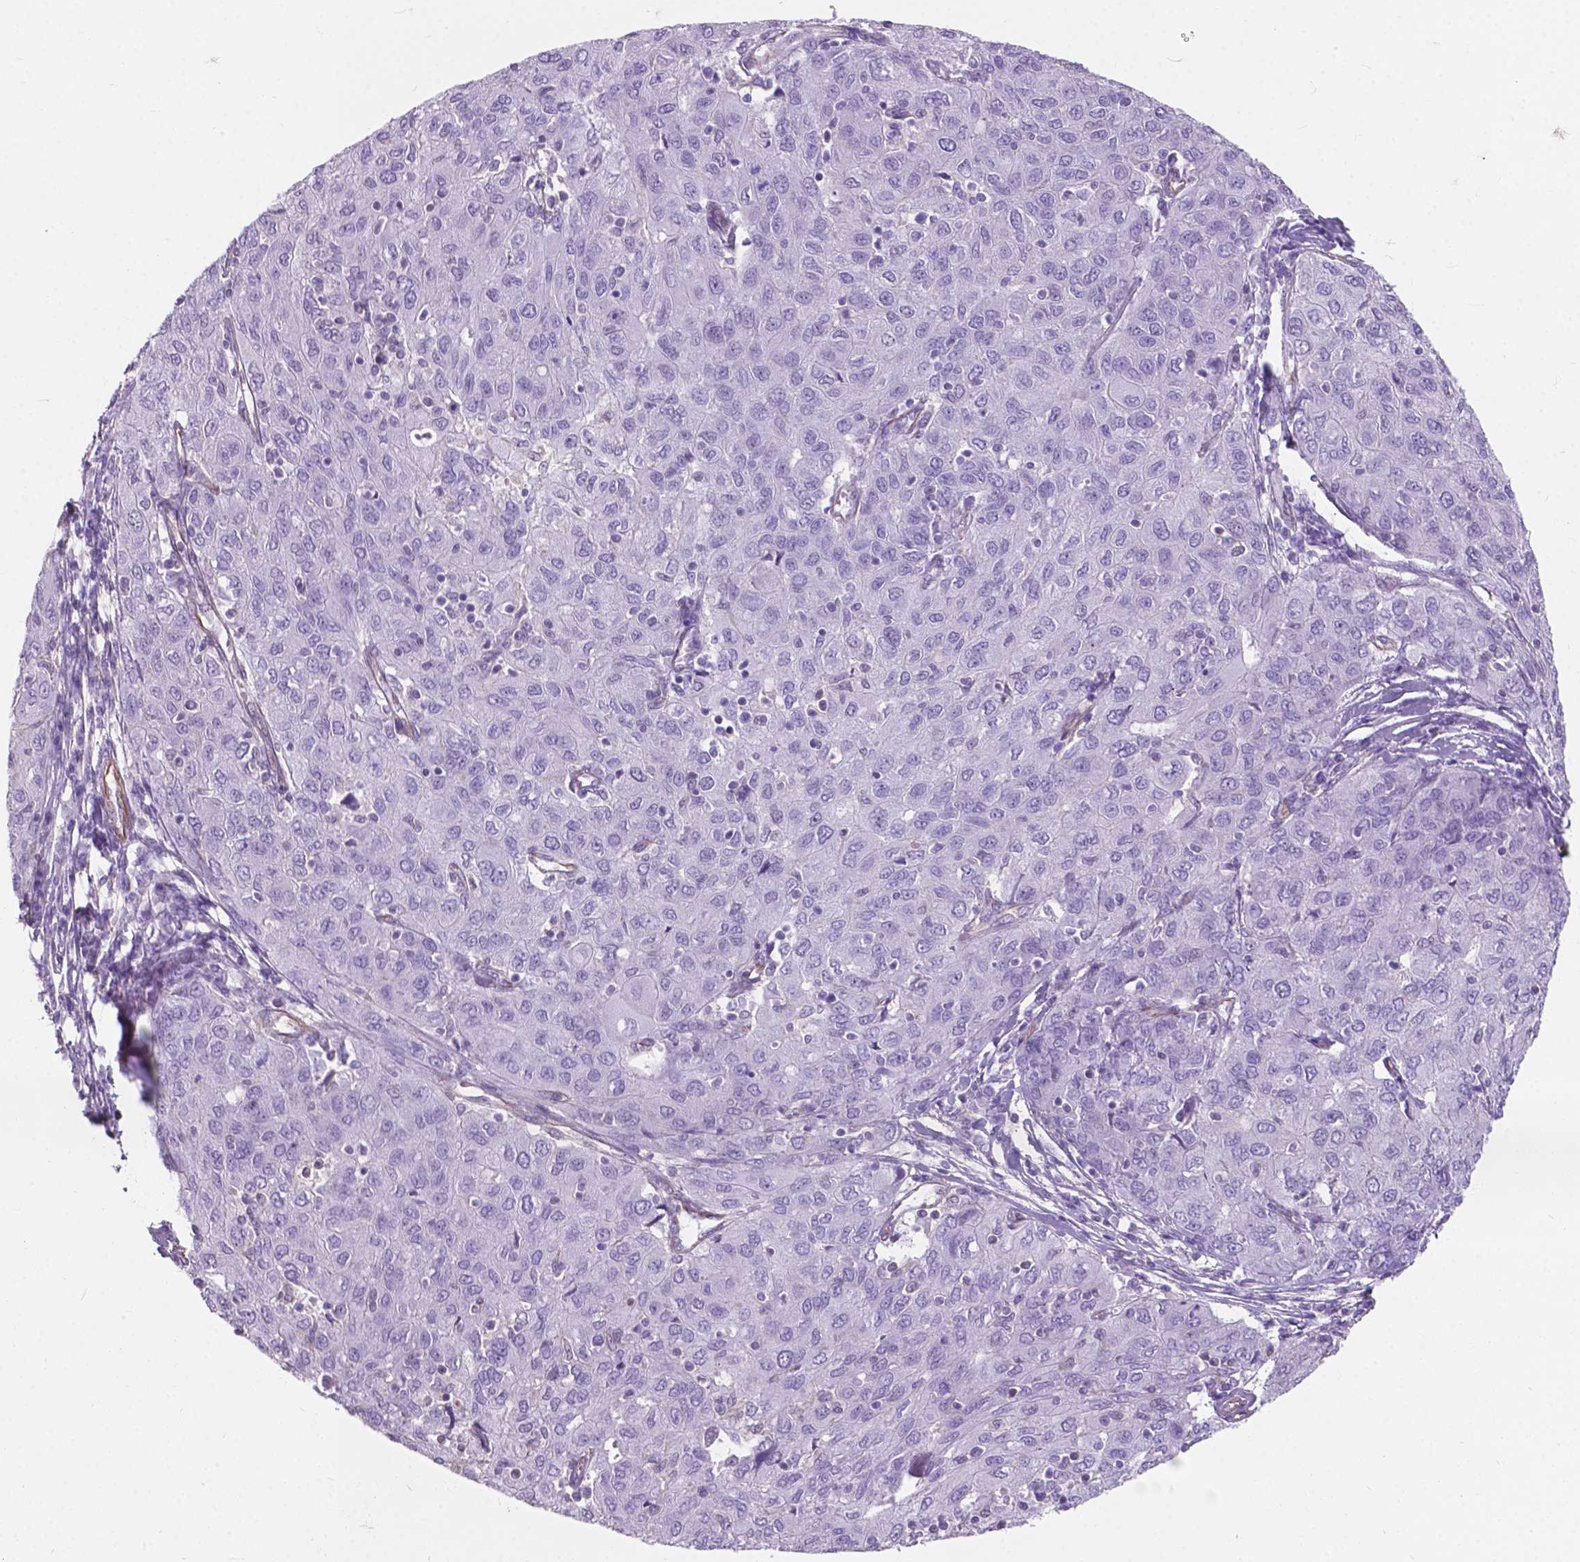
{"staining": {"intensity": "negative", "quantity": "none", "location": "none"}, "tissue": "ovarian cancer", "cell_type": "Tumor cells", "image_type": "cancer", "snomed": [{"axis": "morphology", "description": "Carcinoma, endometroid"}, {"axis": "topography", "description": "Ovary"}], "caption": "This is an immunohistochemistry (IHC) micrograph of ovarian endometroid carcinoma. There is no expression in tumor cells.", "gene": "AMOT", "patient": {"sex": "female", "age": 50}}